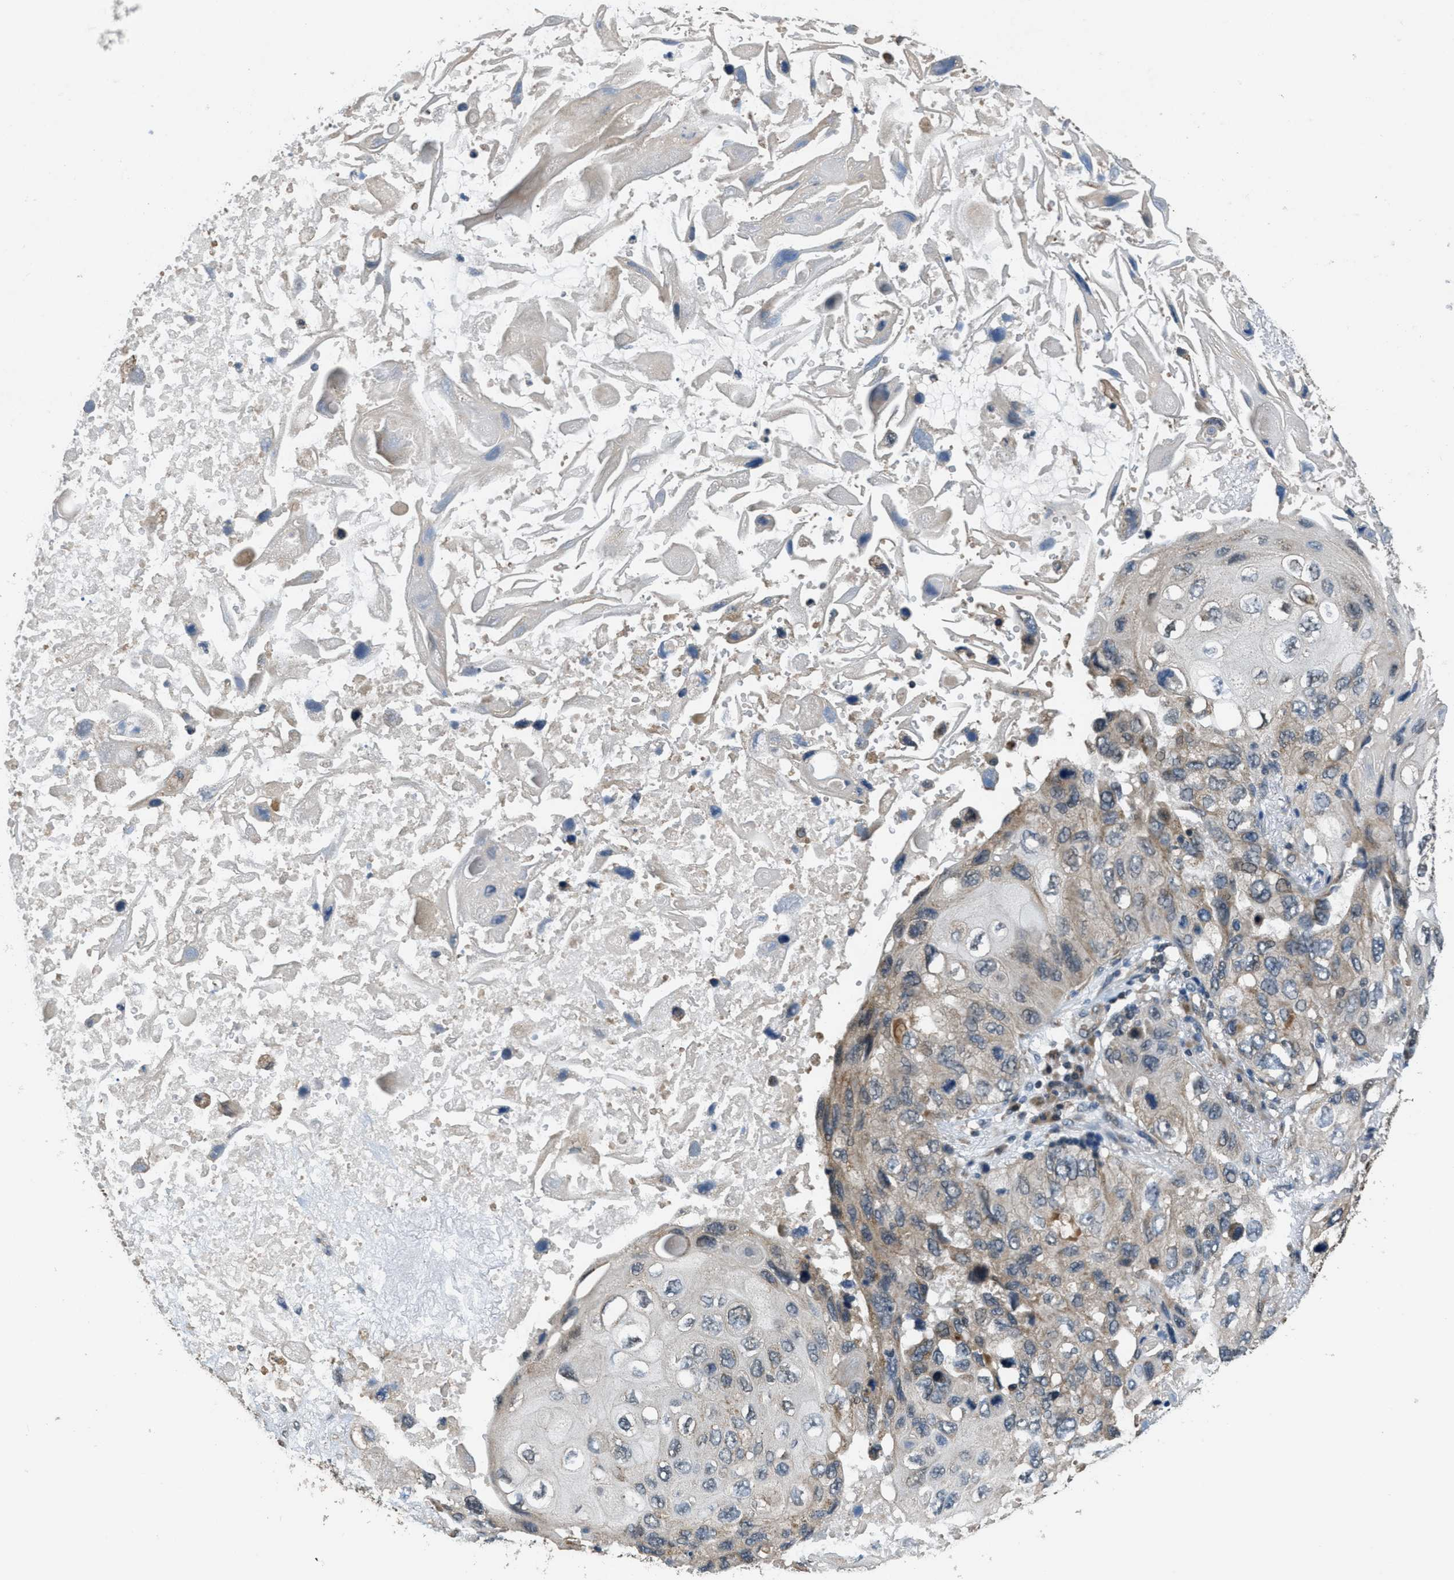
{"staining": {"intensity": "moderate", "quantity": "<25%", "location": "cytoplasmic/membranous"}, "tissue": "lung cancer", "cell_type": "Tumor cells", "image_type": "cancer", "snomed": [{"axis": "morphology", "description": "Squamous cell carcinoma, NOS"}, {"axis": "topography", "description": "Lung"}], "caption": "A photomicrograph of human lung cancer (squamous cell carcinoma) stained for a protein shows moderate cytoplasmic/membranous brown staining in tumor cells.", "gene": "NAT1", "patient": {"sex": "female", "age": 73}}